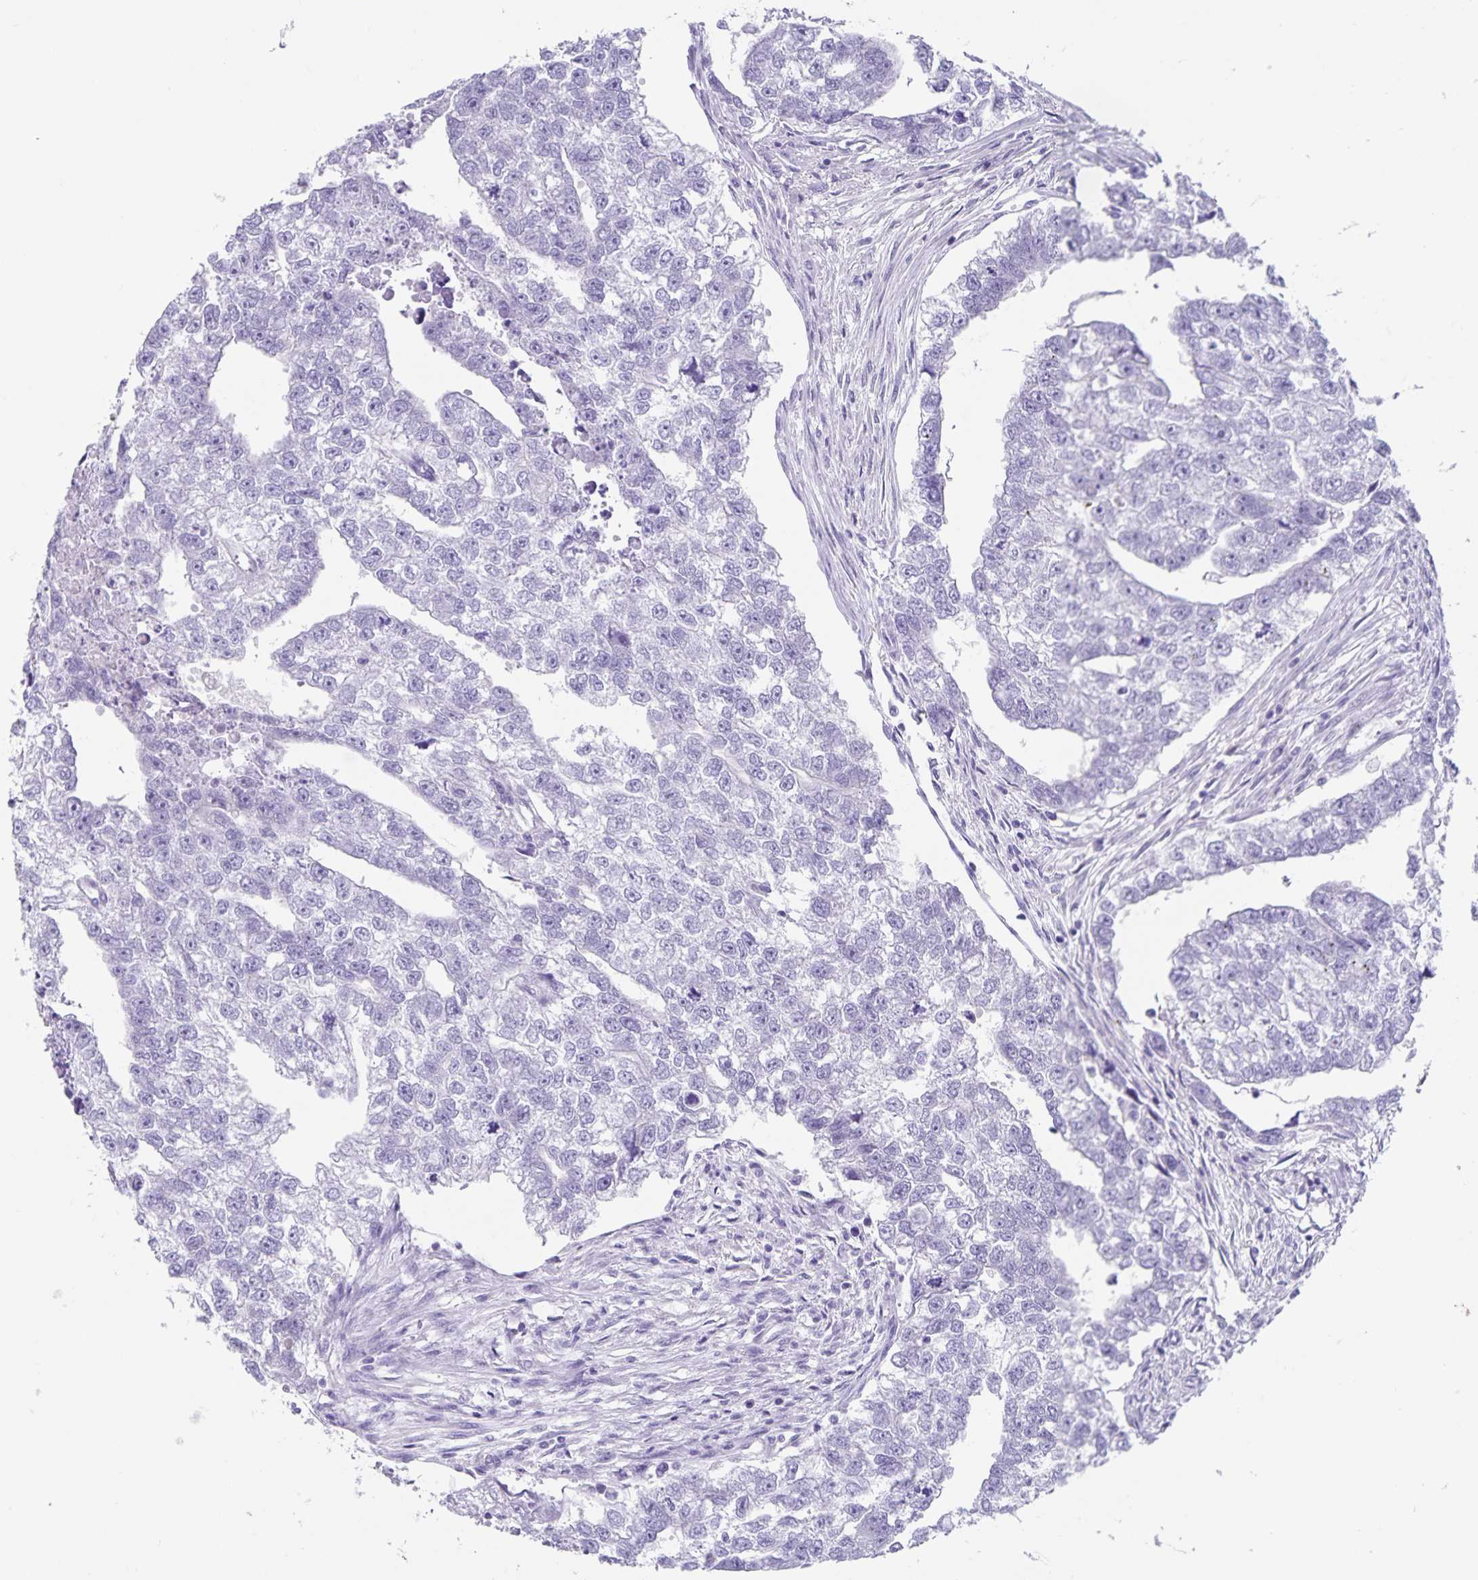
{"staining": {"intensity": "negative", "quantity": "none", "location": "none"}, "tissue": "testis cancer", "cell_type": "Tumor cells", "image_type": "cancer", "snomed": [{"axis": "morphology", "description": "Carcinoma, Embryonal, NOS"}, {"axis": "morphology", "description": "Teratoma, malignant, NOS"}, {"axis": "topography", "description": "Testis"}], "caption": "Immunohistochemical staining of embryonal carcinoma (testis) exhibits no significant positivity in tumor cells.", "gene": "C11orf42", "patient": {"sex": "male", "age": 44}}